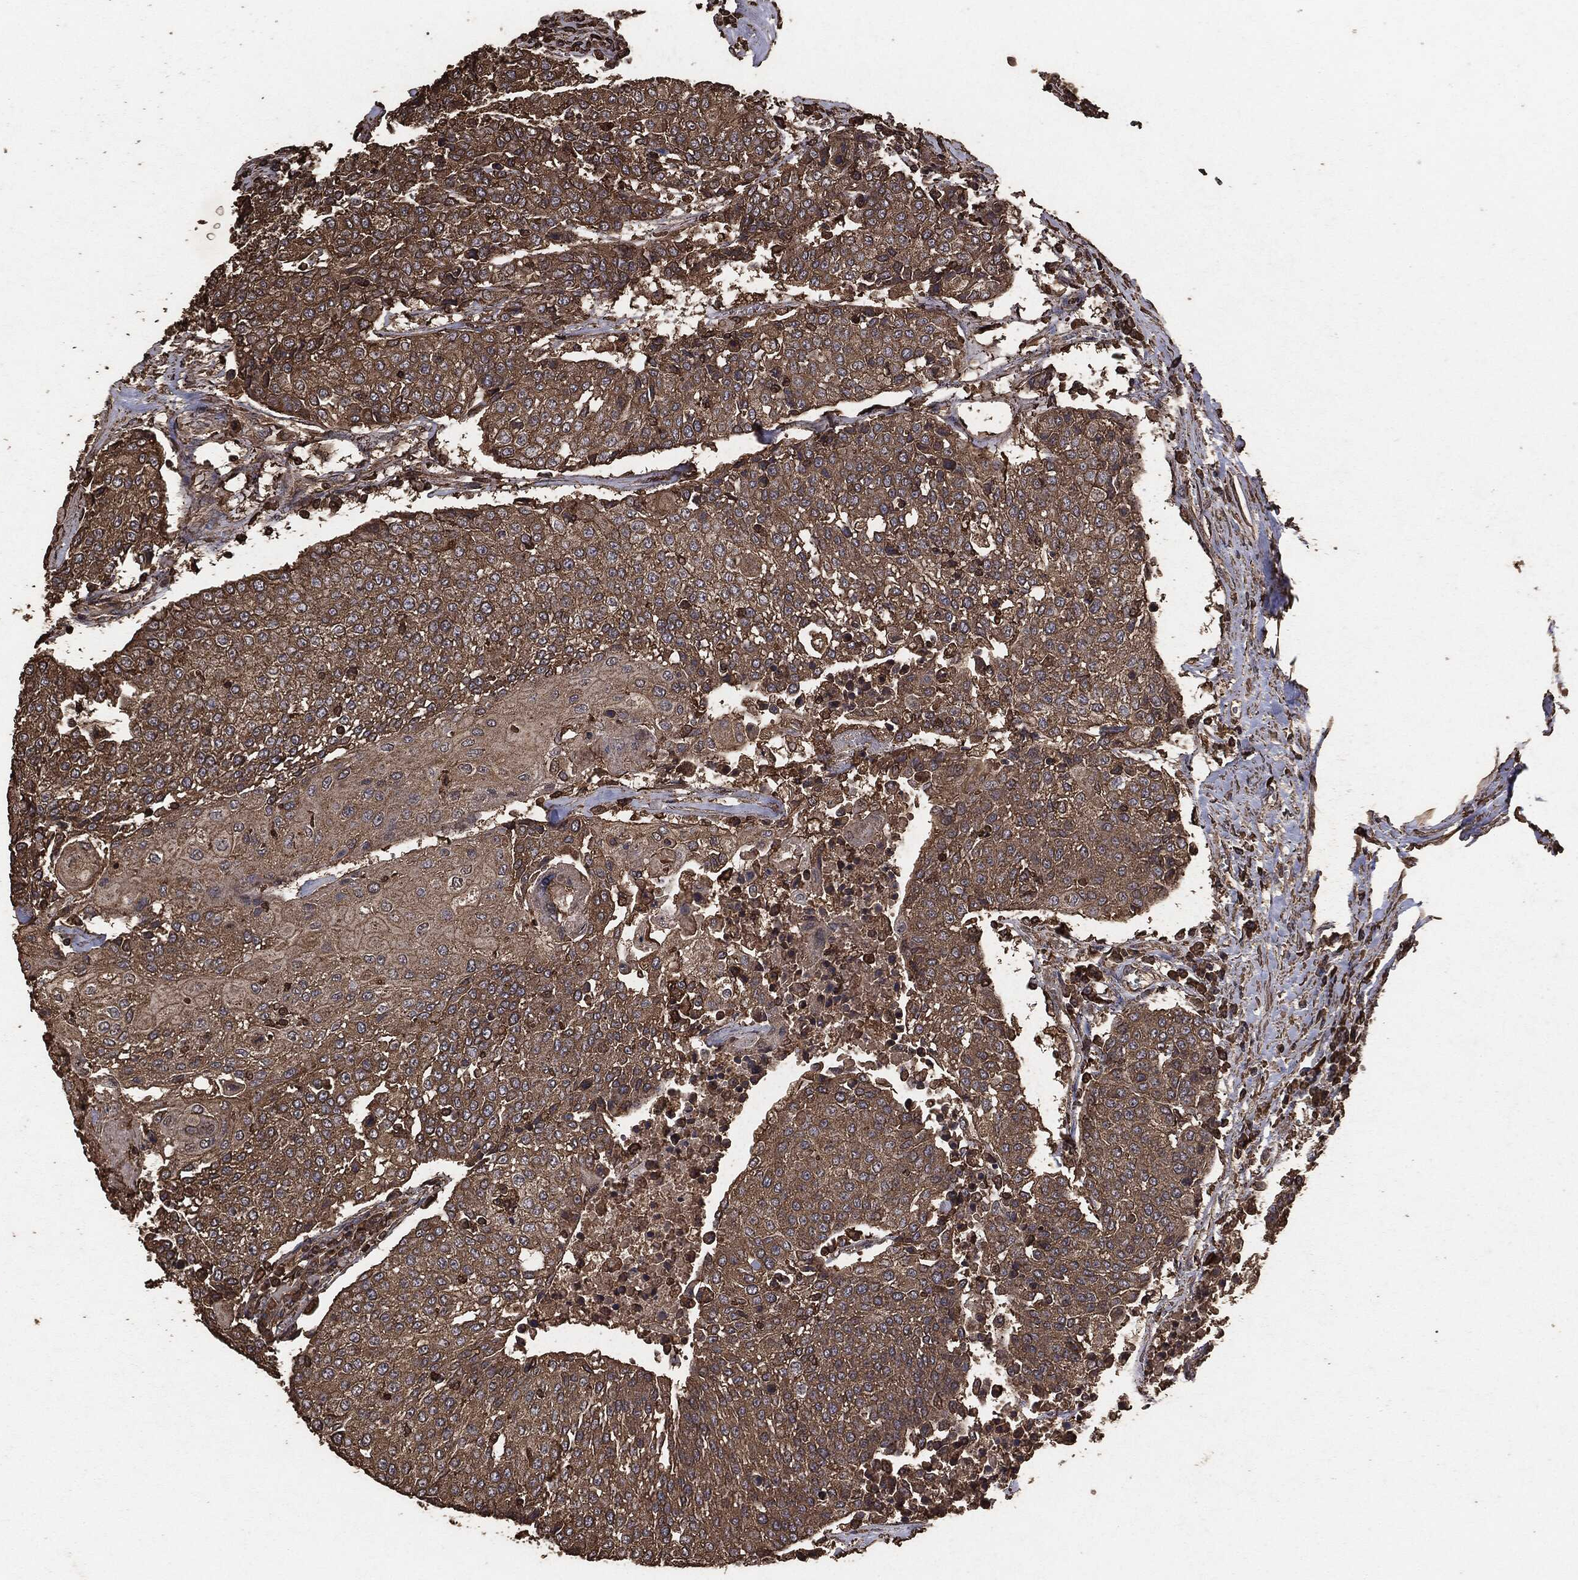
{"staining": {"intensity": "moderate", "quantity": ">75%", "location": "cytoplasmic/membranous"}, "tissue": "urothelial cancer", "cell_type": "Tumor cells", "image_type": "cancer", "snomed": [{"axis": "morphology", "description": "Urothelial carcinoma, High grade"}, {"axis": "topography", "description": "Urinary bladder"}], "caption": "The image reveals a brown stain indicating the presence of a protein in the cytoplasmic/membranous of tumor cells in urothelial cancer.", "gene": "MTOR", "patient": {"sex": "female", "age": 85}}